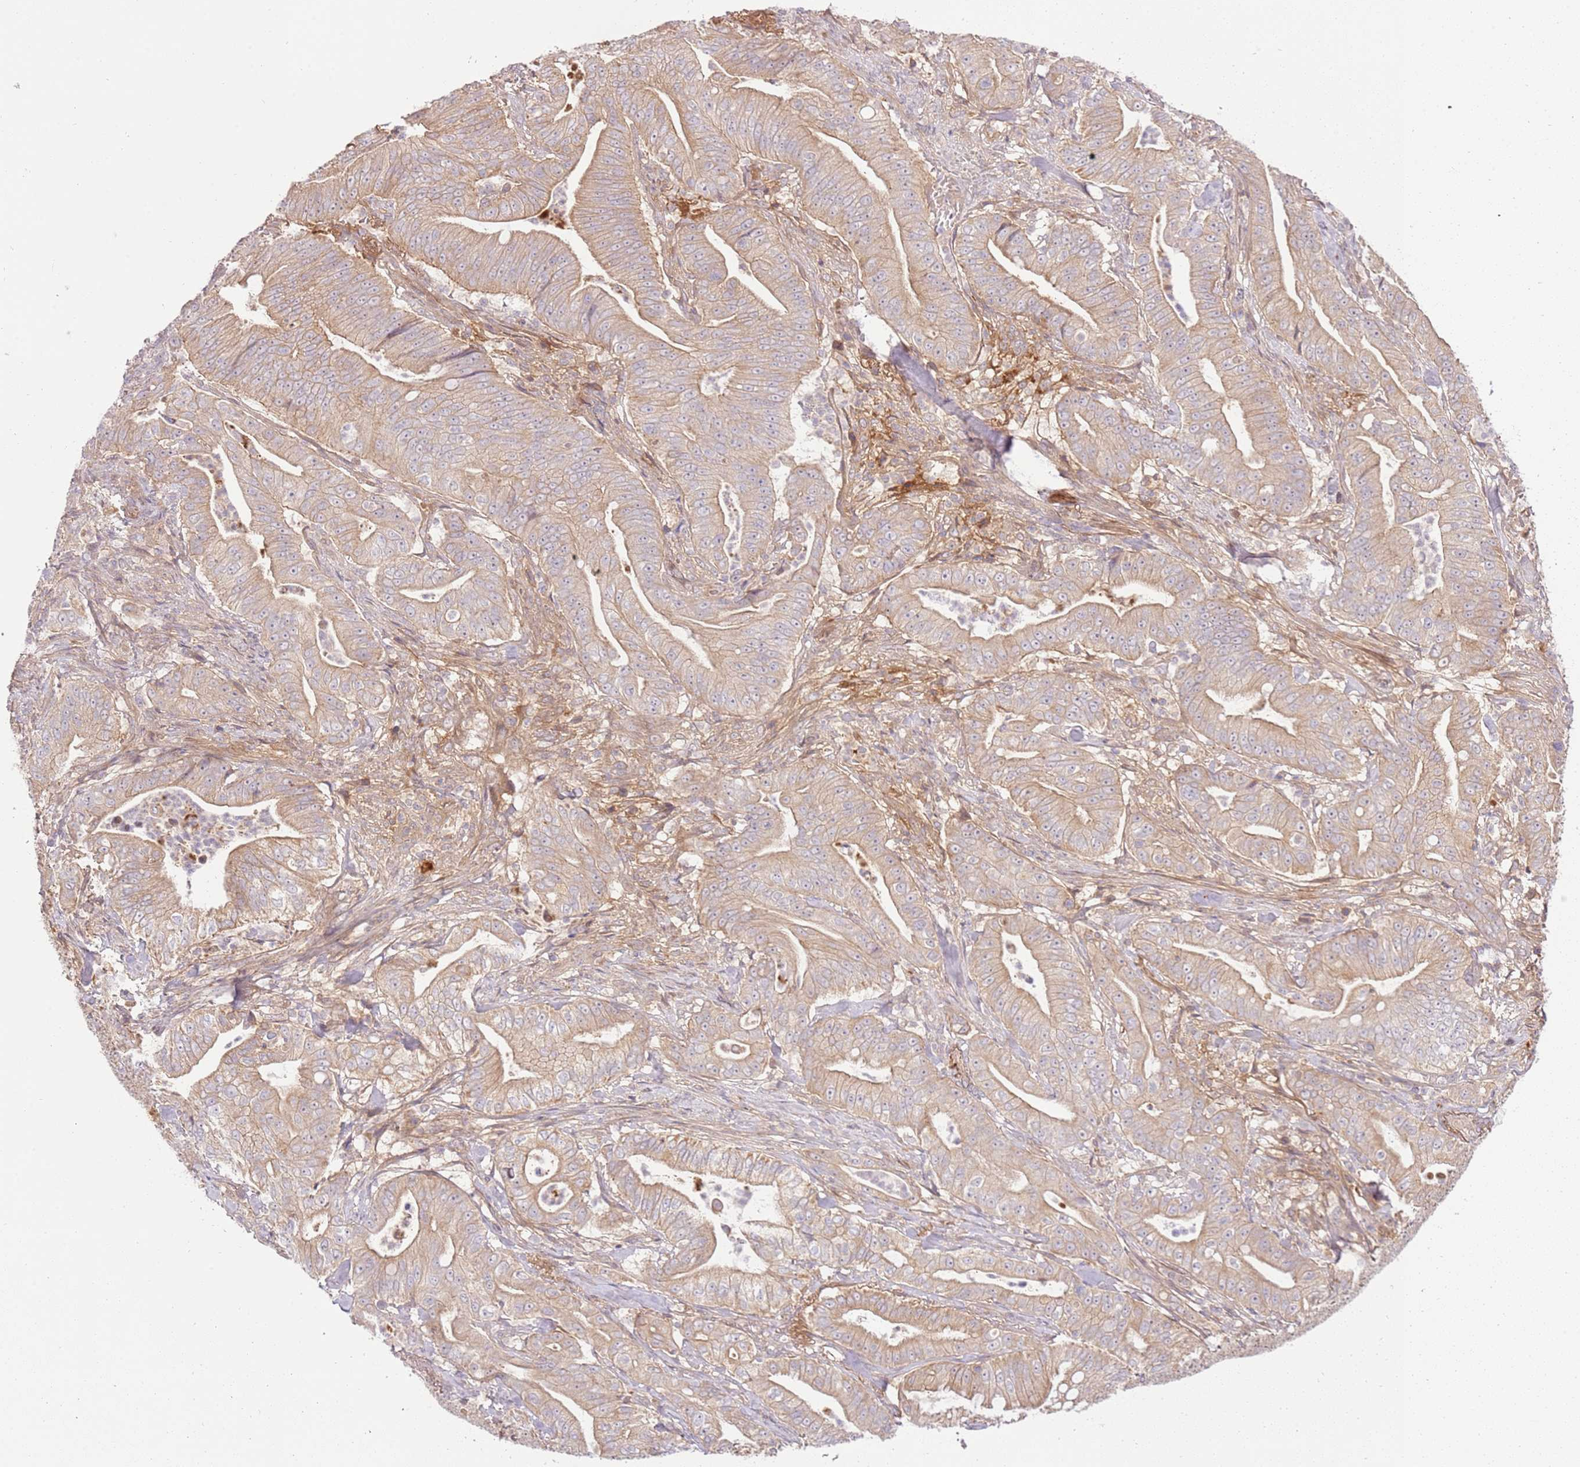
{"staining": {"intensity": "weak", "quantity": "25%-75%", "location": "cytoplasmic/membranous"}, "tissue": "pancreatic cancer", "cell_type": "Tumor cells", "image_type": "cancer", "snomed": [{"axis": "morphology", "description": "Adenocarcinoma, NOS"}, {"axis": "topography", "description": "Pancreas"}], "caption": "Weak cytoplasmic/membranous staining is identified in about 25%-75% of tumor cells in pancreatic cancer.", "gene": "C8G", "patient": {"sex": "male", "age": 71}}